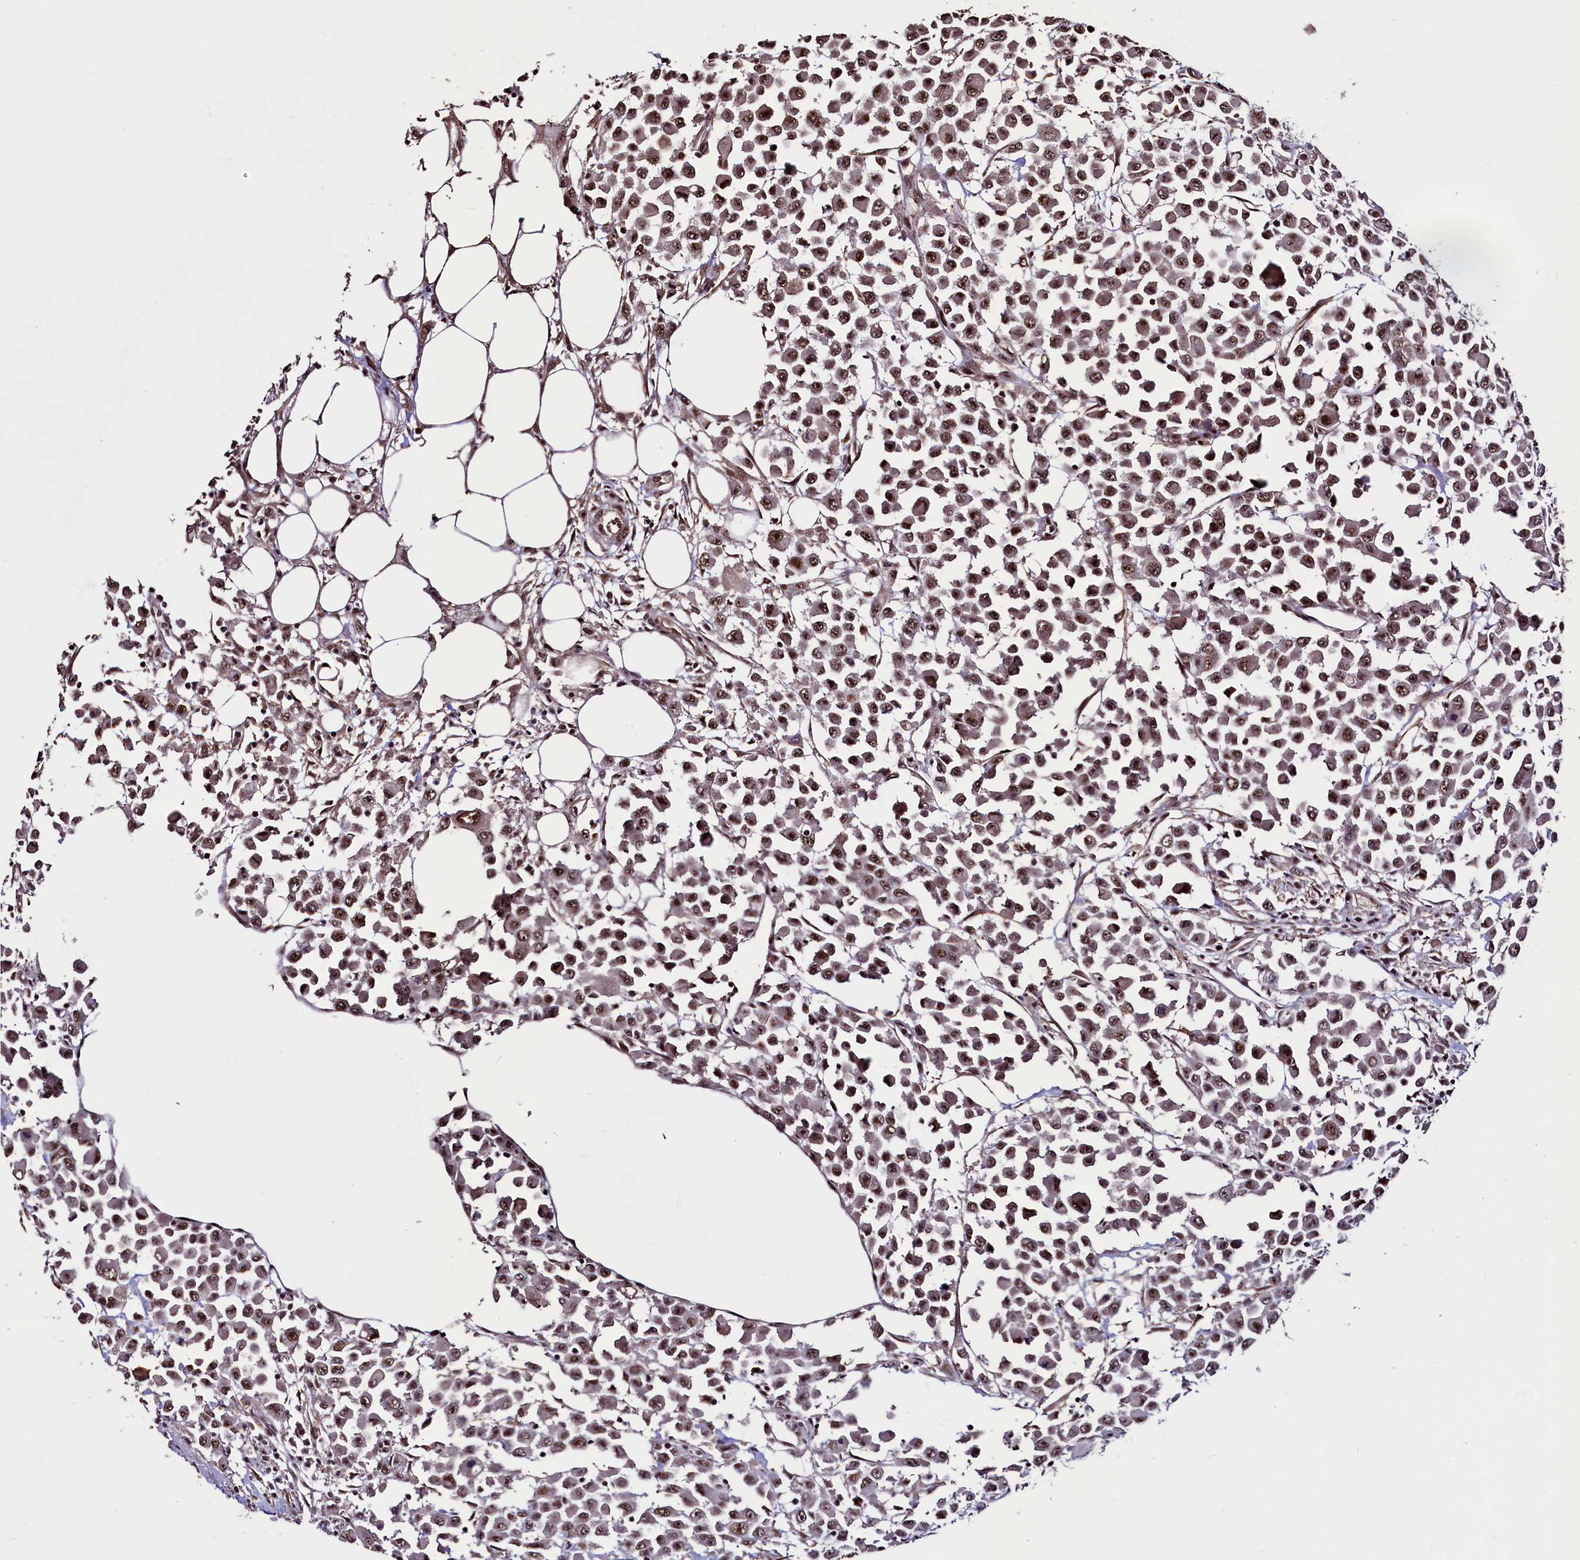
{"staining": {"intensity": "moderate", "quantity": ">75%", "location": "nuclear"}, "tissue": "colorectal cancer", "cell_type": "Tumor cells", "image_type": "cancer", "snomed": [{"axis": "morphology", "description": "Adenocarcinoma, NOS"}, {"axis": "topography", "description": "Colon"}], "caption": "High-magnification brightfield microscopy of adenocarcinoma (colorectal) stained with DAB (brown) and counterstained with hematoxylin (blue). tumor cells exhibit moderate nuclear staining is present in about>75% of cells. (Brightfield microscopy of DAB IHC at high magnification).", "gene": "SFSWAP", "patient": {"sex": "male", "age": 51}}